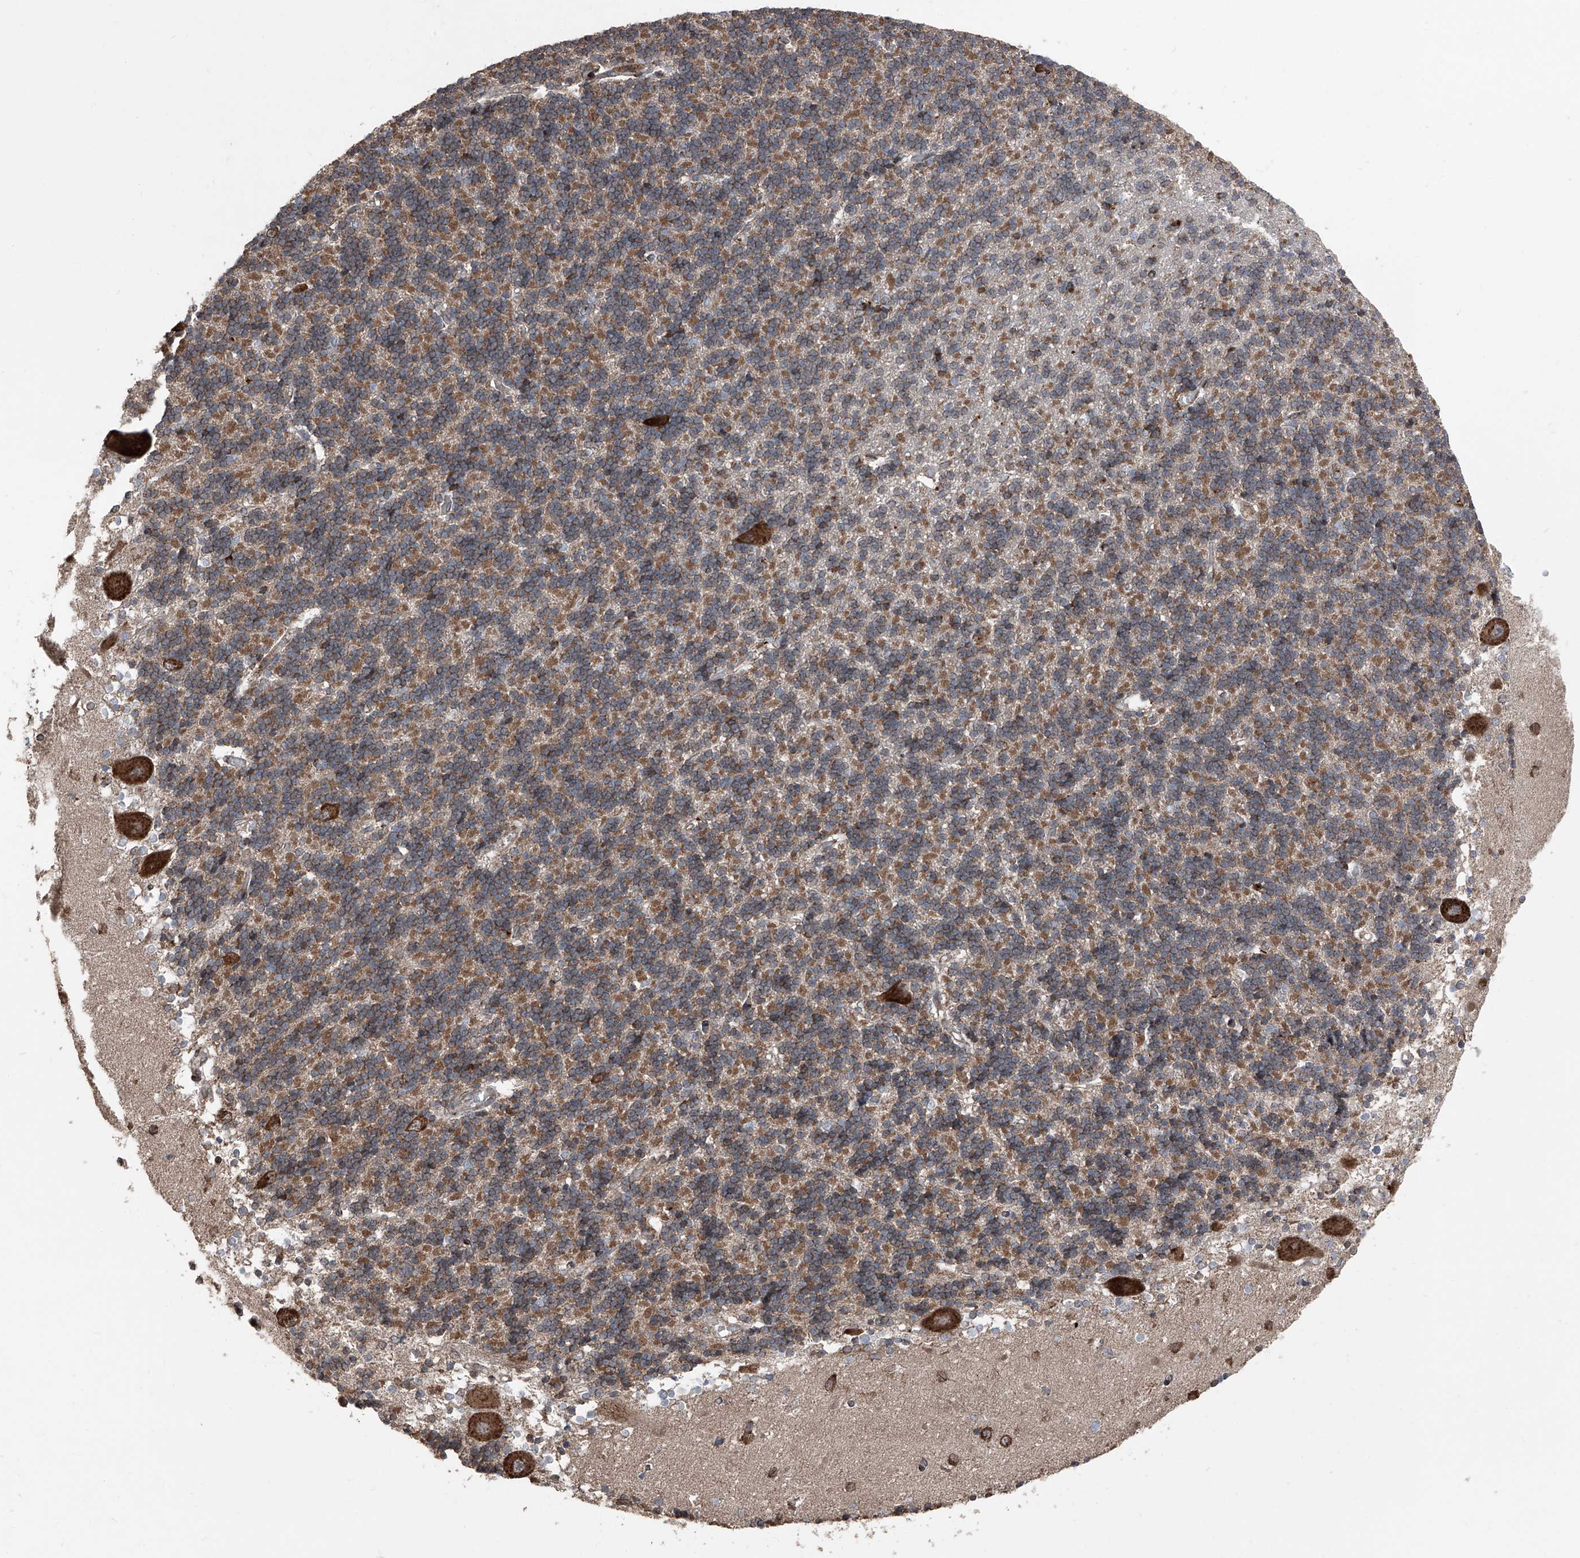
{"staining": {"intensity": "moderate", "quantity": "25%-75%", "location": "cytoplasmic/membranous"}, "tissue": "cerebellum", "cell_type": "Cells in granular layer", "image_type": "normal", "snomed": [{"axis": "morphology", "description": "Normal tissue, NOS"}, {"axis": "topography", "description": "Cerebellum"}], "caption": "Moderate cytoplasmic/membranous positivity for a protein is identified in about 25%-75% of cells in granular layer of unremarkable cerebellum using IHC.", "gene": "LIMK1", "patient": {"sex": "male", "age": 37}}